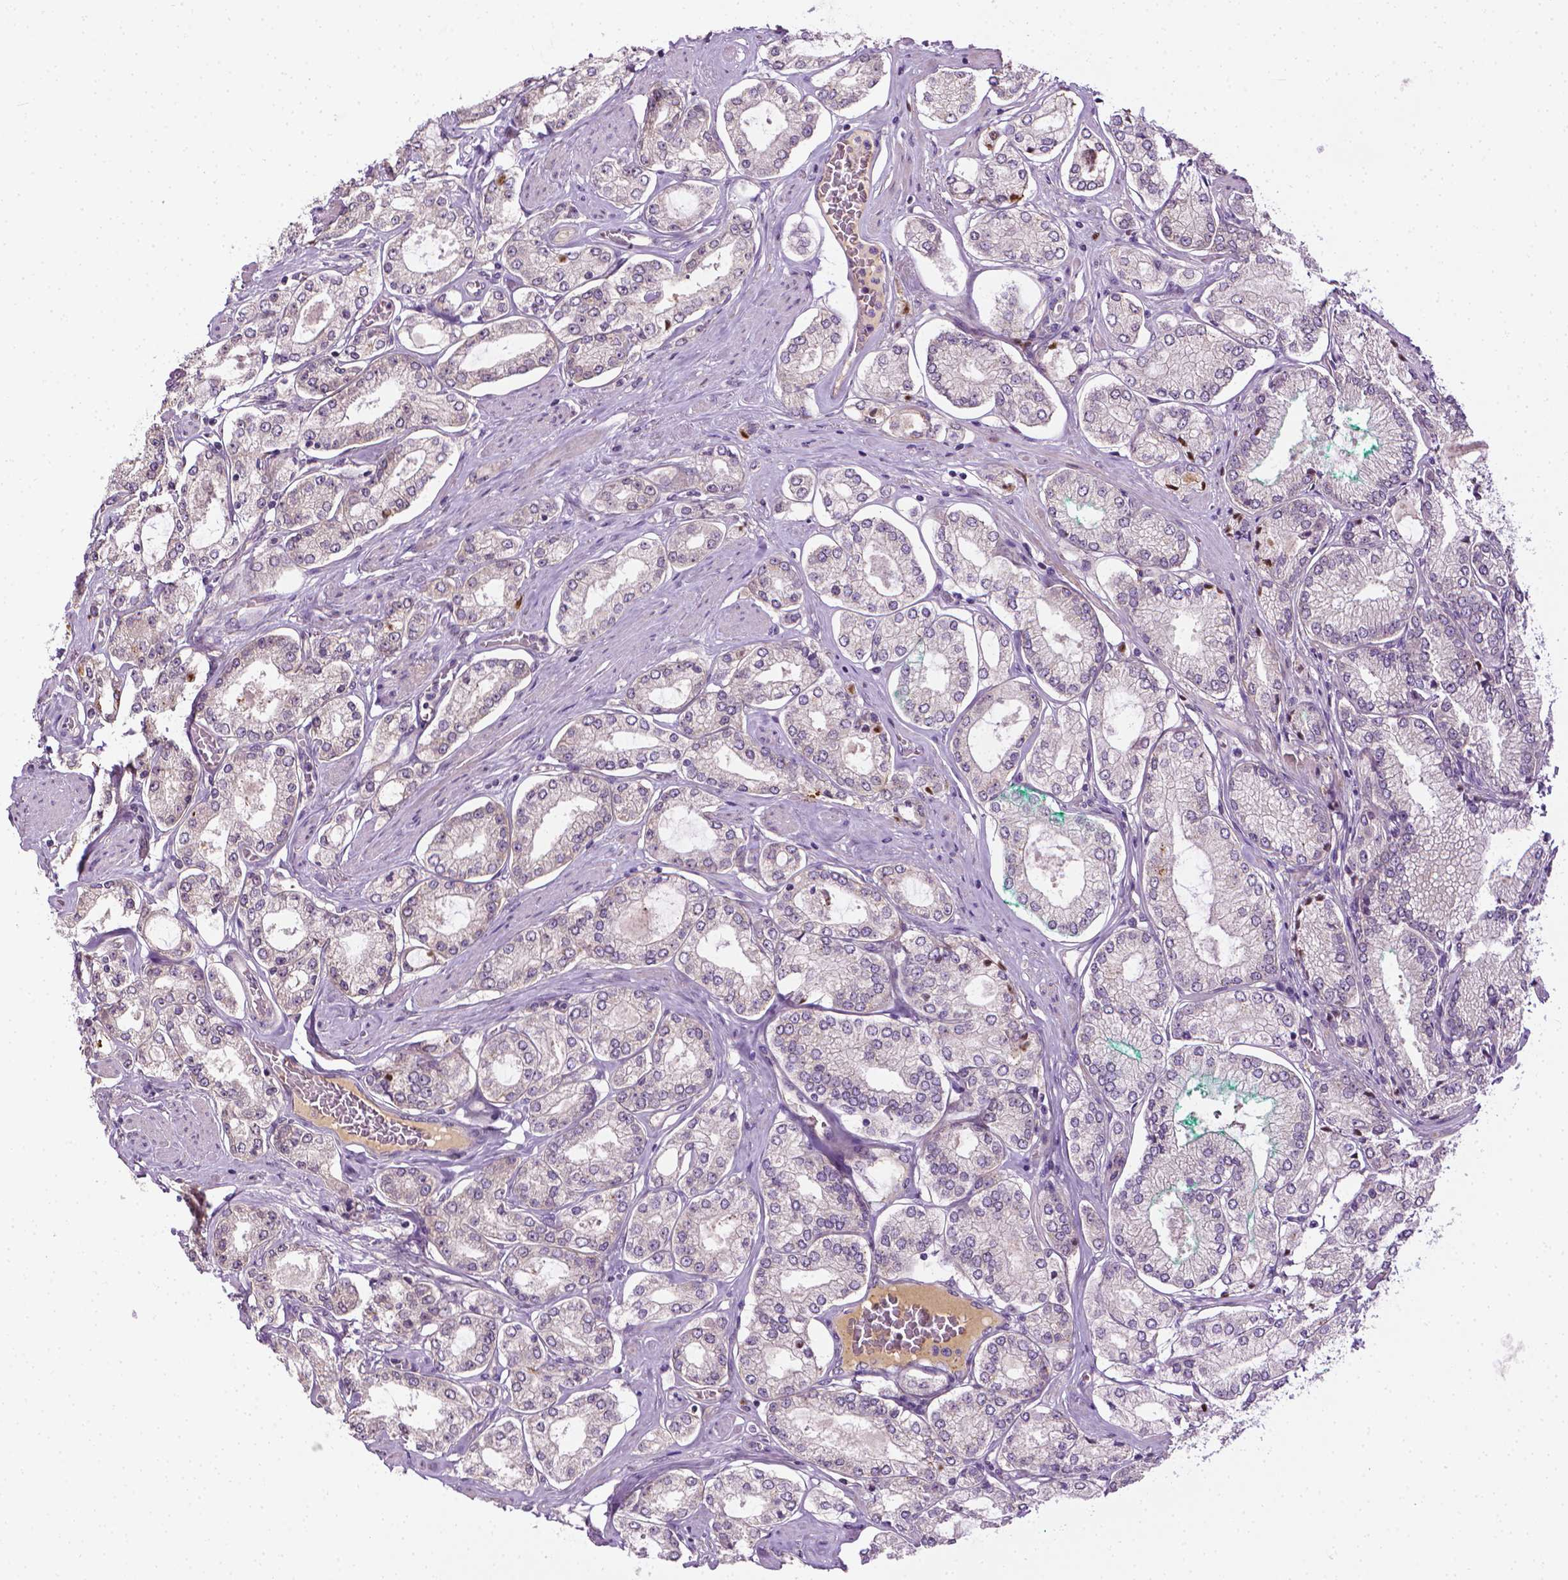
{"staining": {"intensity": "negative", "quantity": "none", "location": "none"}, "tissue": "prostate cancer", "cell_type": "Tumor cells", "image_type": "cancer", "snomed": [{"axis": "morphology", "description": "Adenocarcinoma, High grade"}, {"axis": "topography", "description": "Prostate"}], "caption": "This is an immunohistochemistry histopathology image of prostate cancer. There is no expression in tumor cells.", "gene": "MCOLN3", "patient": {"sex": "male", "age": 68}}